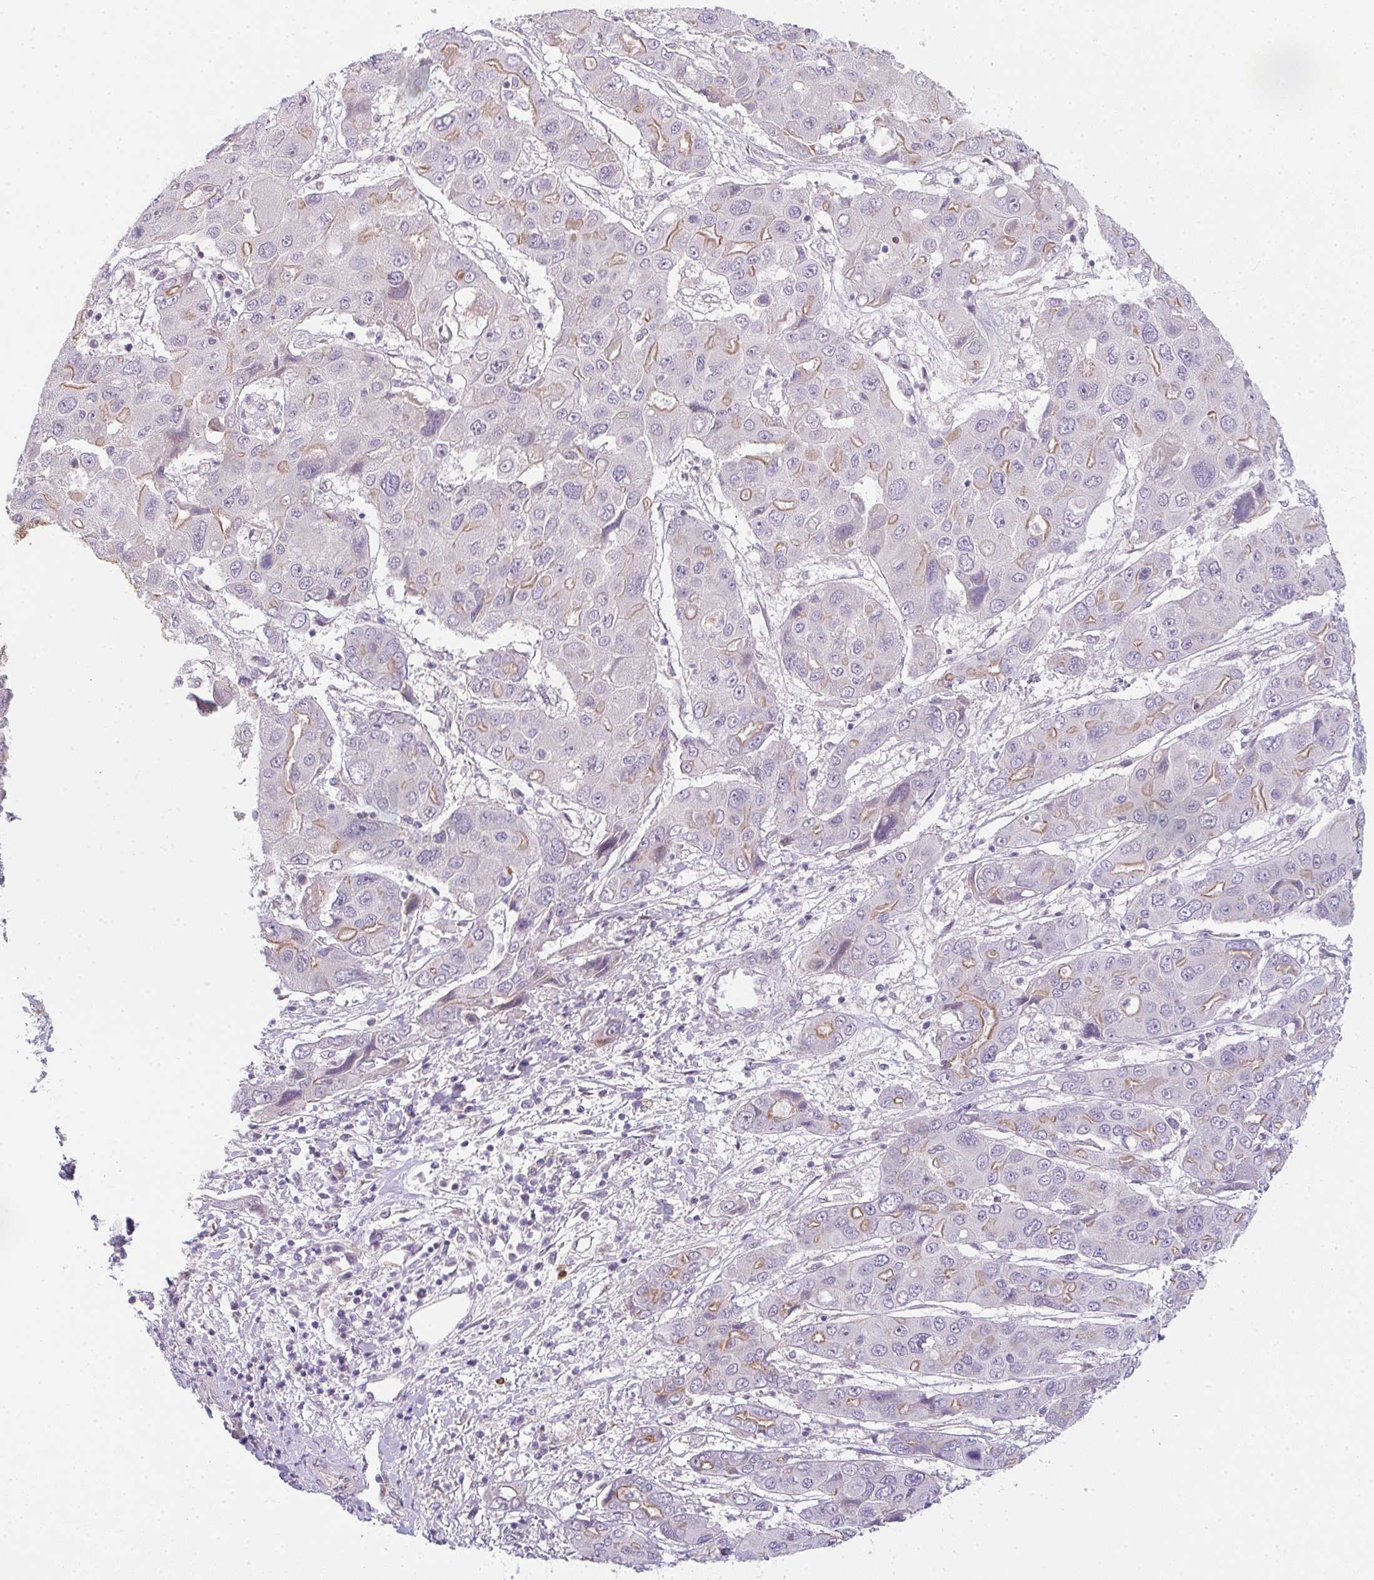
{"staining": {"intensity": "moderate", "quantity": "<25%", "location": "cytoplasmic/membranous"}, "tissue": "liver cancer", "cell_type": "Tumor cells", "image_type": "cancer", "snomed": [{"axis": "morphology", "description": "Cholangiocarcinoma"}, {"axis": "topography", "description": "Liver"}], "caption": "Protein analysis of liver cancer tissue exhibits moderate cytoplasmic/membranous expression in about <25% of tumor cells. The staining was performed using DAB (3,3'-diaminobenzidine) to visualize the protein expression in brown, while the nuclei were stained in blue with hematoxylin (Magnification: 20x).", "gene": "TNFRSF10A", "patient": {"sex": "male", "age": 67}}